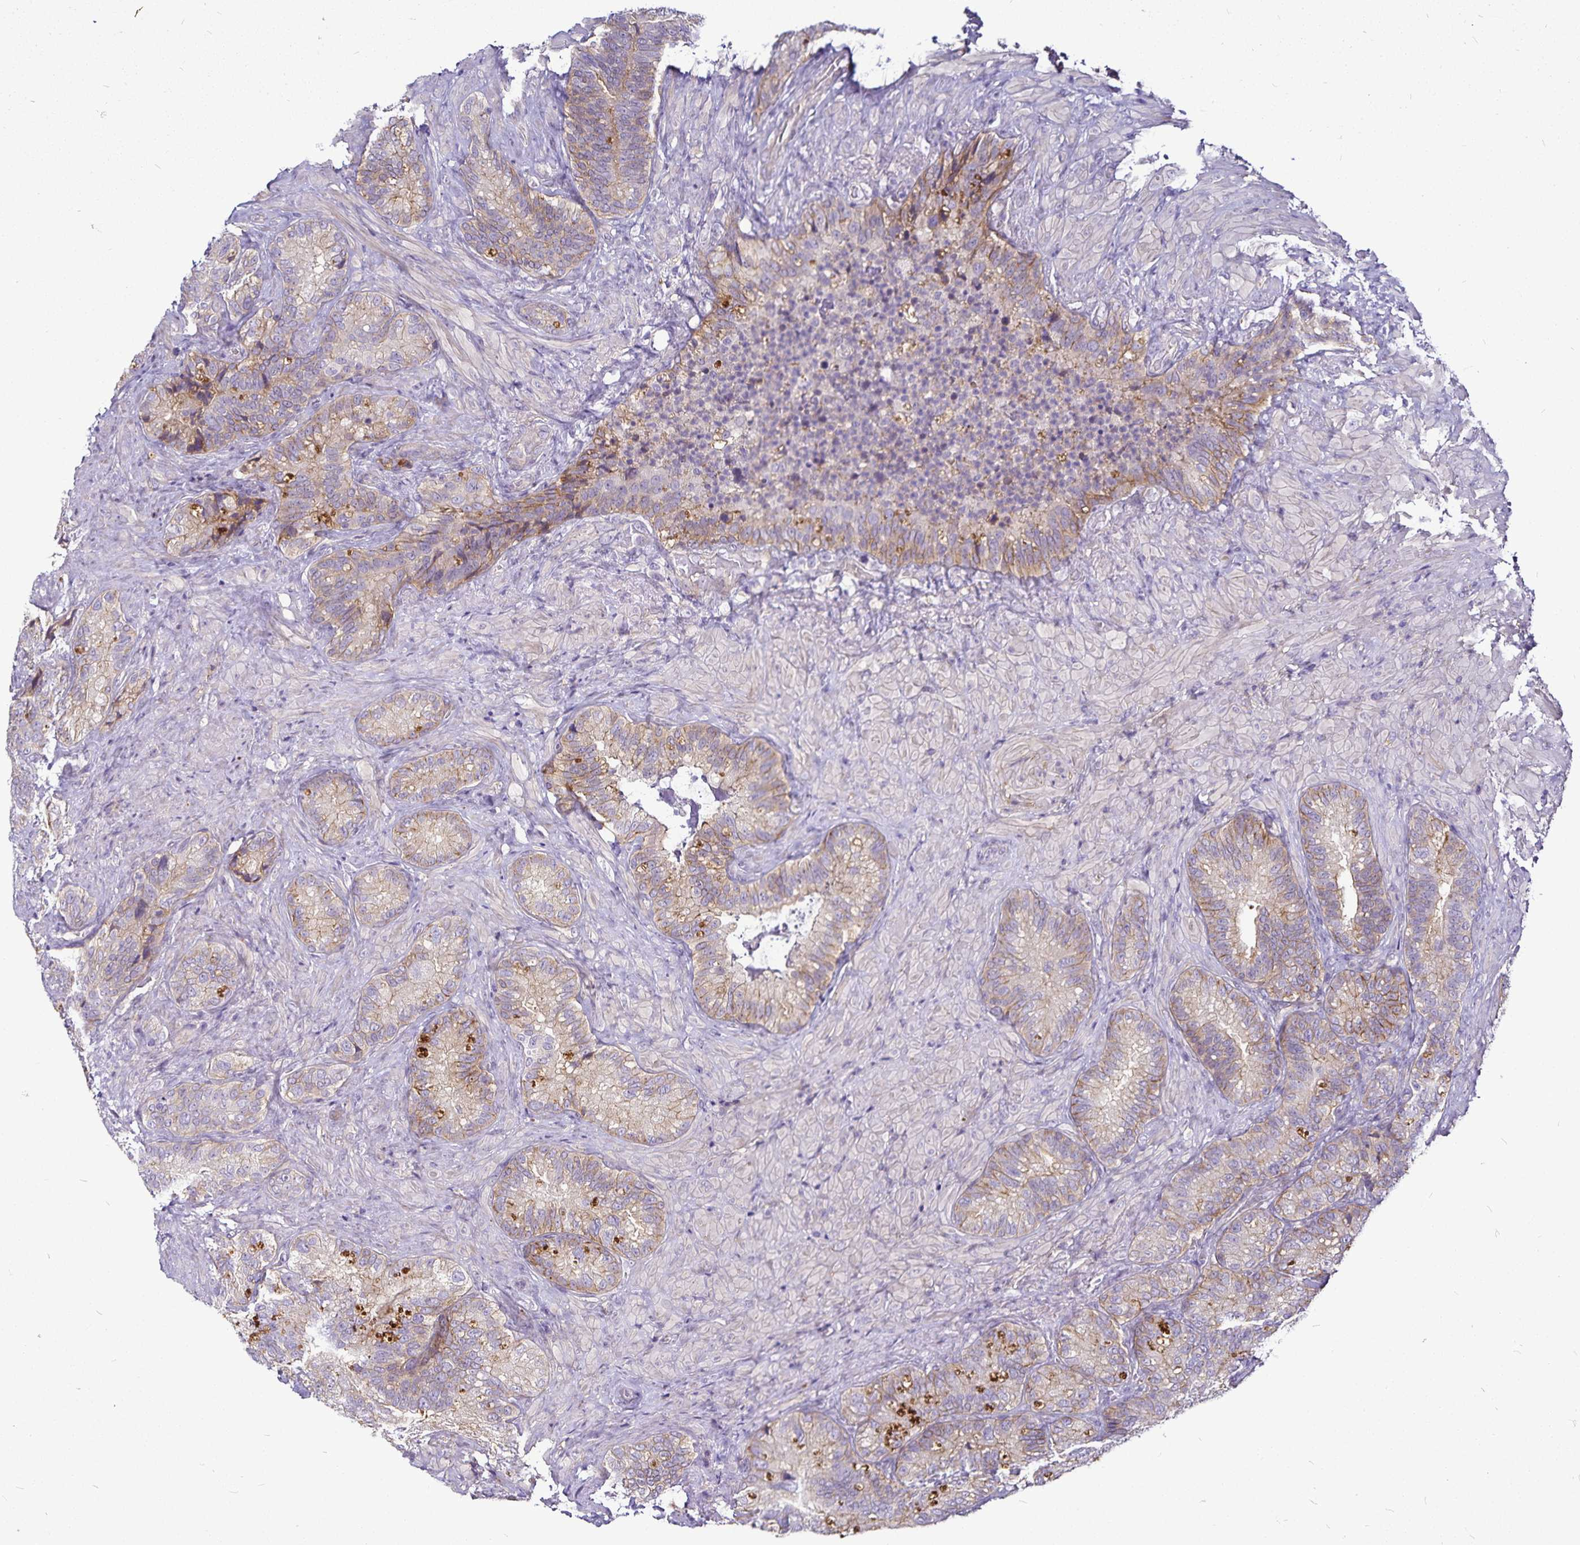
{"staining": {"intensity": "moderate", "quantity": "25%-75%", "location": "cytoplasmic/membranous"}, "tissue": "seminal vesicle", "cell_type": "Glandular cells", "image_type": "normal", "snomed": [{"axis": "morphology", "description": "Normal tissue, NOS"}, {"axis": "topography", "description": "Seminal veicle"}], "caption": "Normal seminal vesicle reveals moderate cytoplasmic/membranous staining in about 25%-75% of glandular cells, visualized by immunohistochemistry.", "gene": "GNG12", "patient": {"sex": "male", "age": 68}}